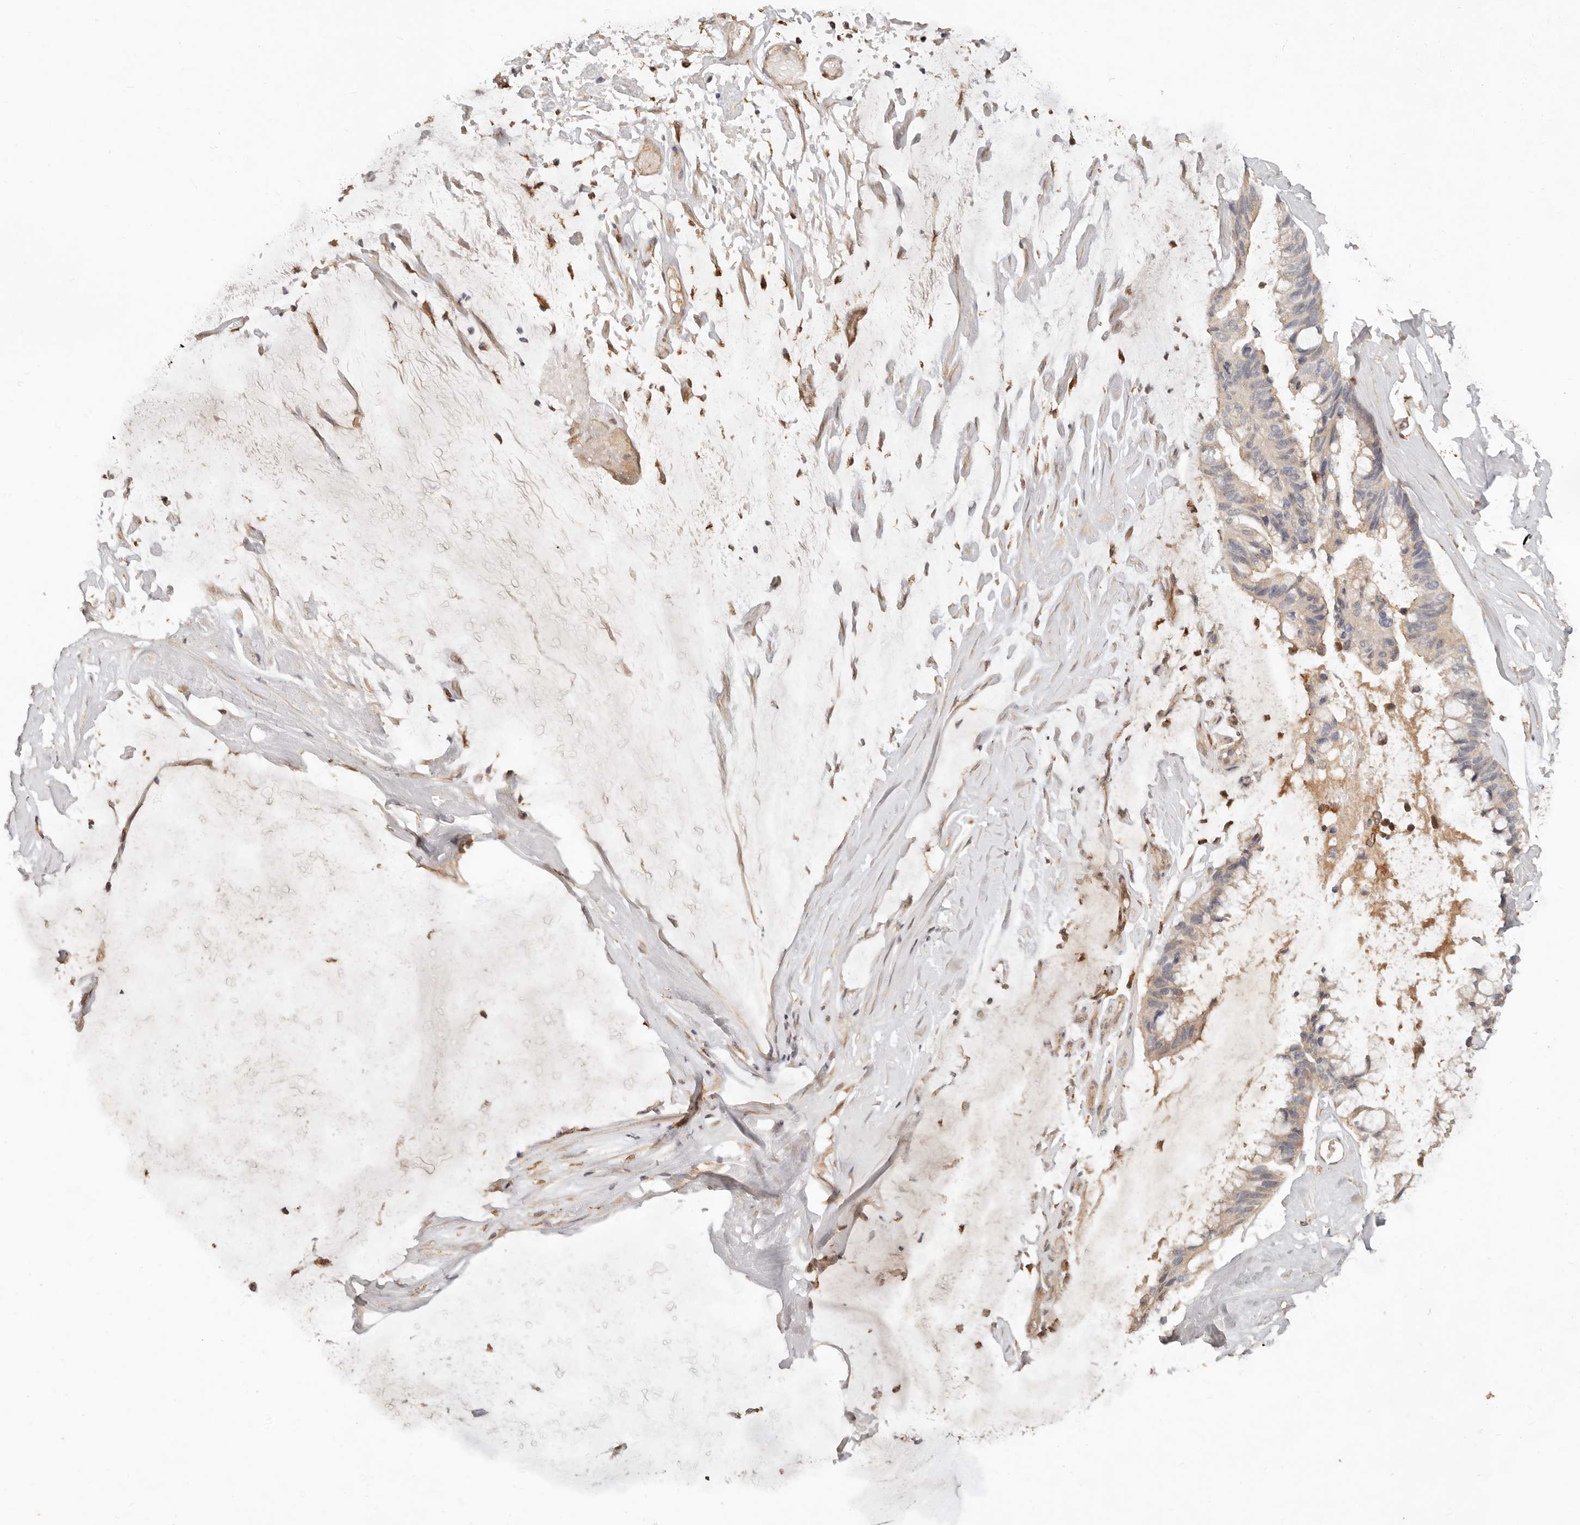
{"staining": {"intensity": "weak", "quantity": "<25%", "location": "cytoplasmic/membranous"}, "tissue": "ovarian cancer", "cell_type": "Tumor cells", "image_type": "cancer", "snomed": [{"axis": "morphology", "description": "Cystadenocarcinoma, mucinous, NOS"}, {"axis": "topography", "description": "Ovary"}], "caption": "There is no significant expression in tumor cells of mucinous cystadenocarcinoma (ovarian). (Brightfield microscopy of DAB (3,3'-diaminobenzidine) IHC at high magnification).", "gene": "NECAP2", "patient": {"sex": "female", "age": 39}}